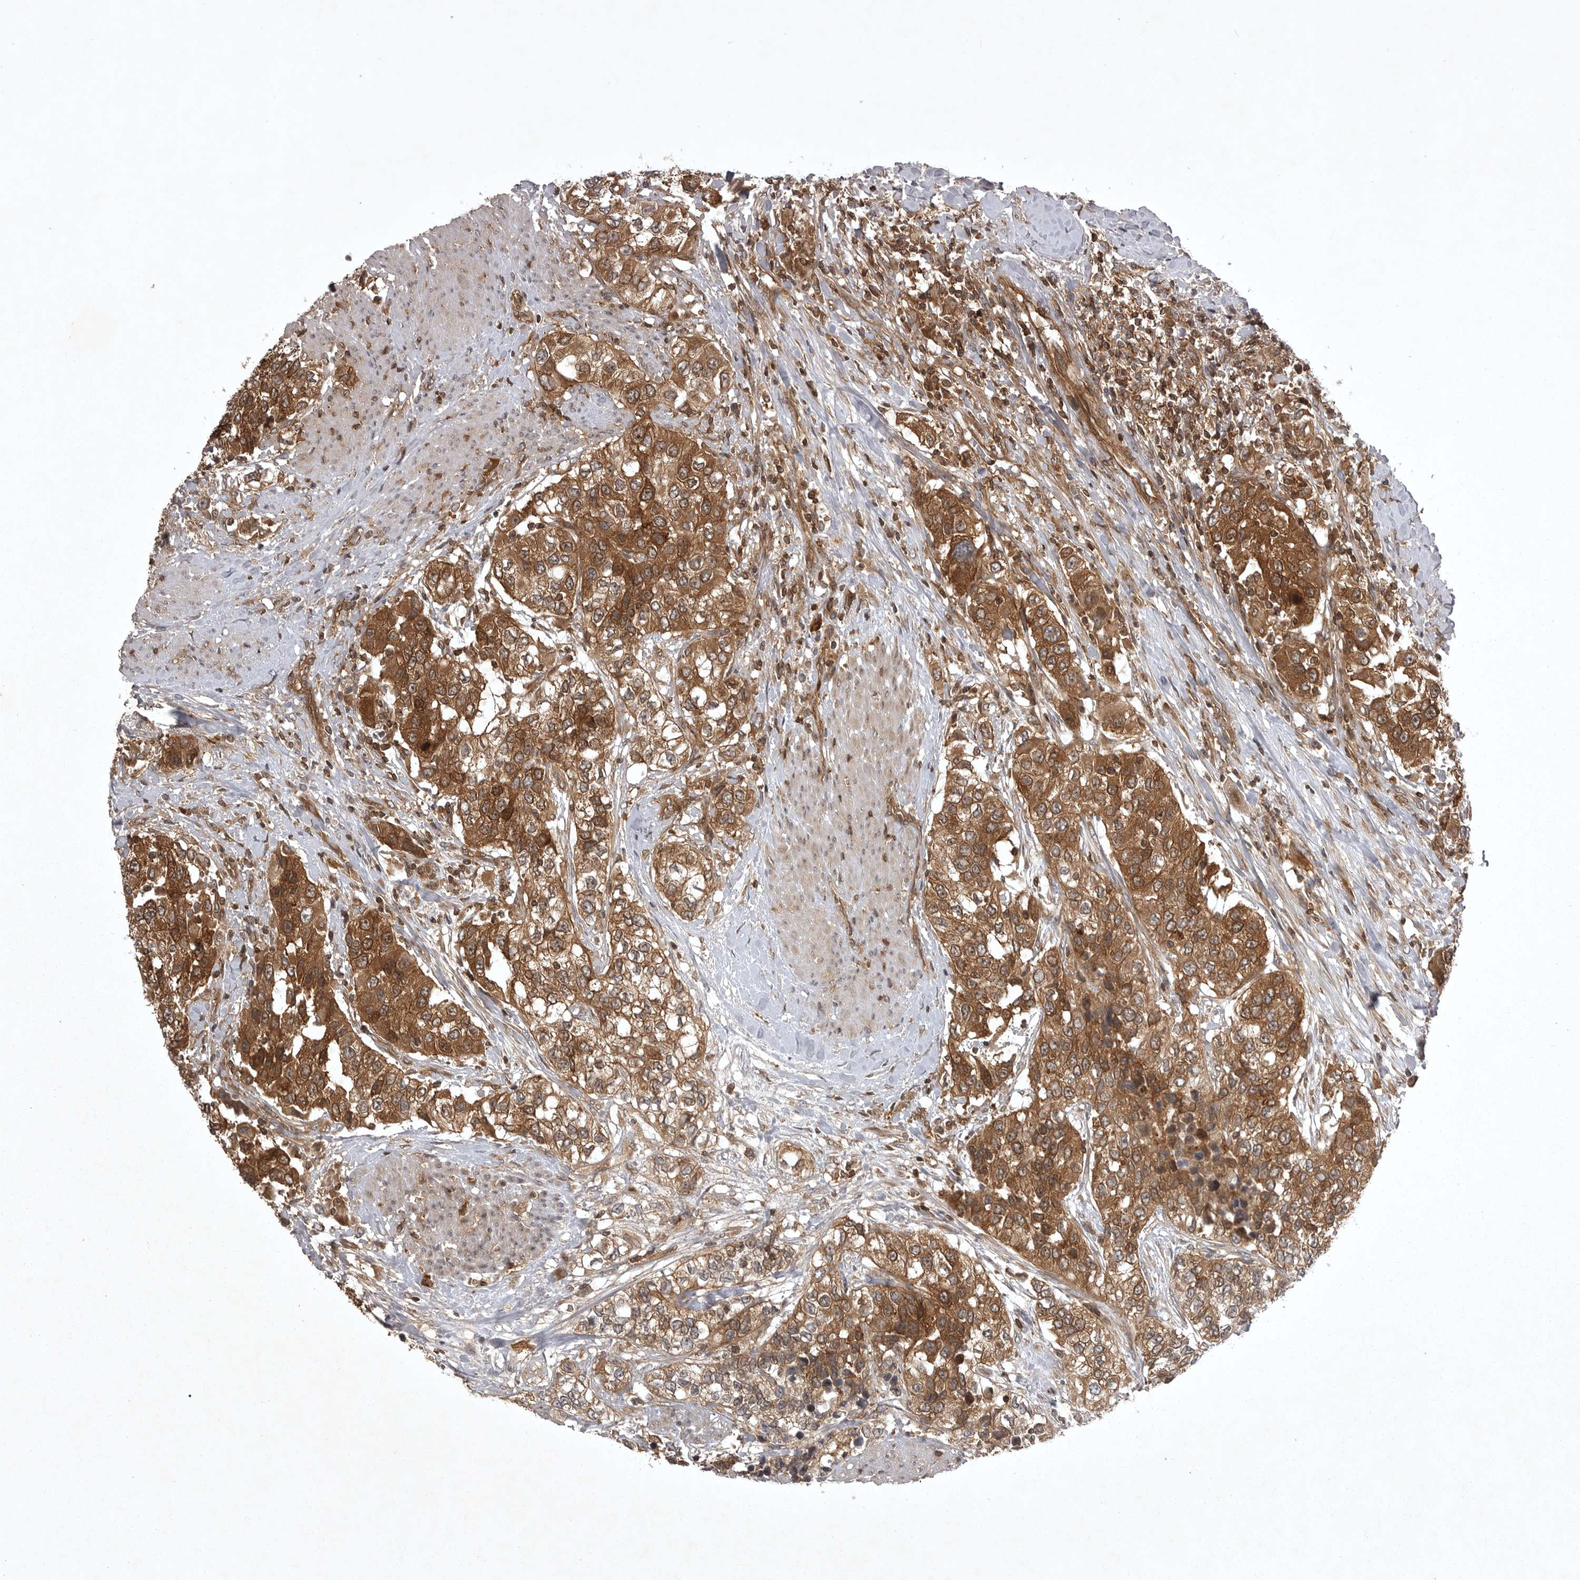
{"staining": {"intensity": "strong", "quantity": ">75%", "location": "cytoplasmic/membranous"}, "tissue": "urothelial cancer", "cell_type": "Tumor cells", "image_type": "cancer", "snomed": [{"axis": "morphology", "description": "Urothelial carcinoma, High grade"}, {"axis": "topography", "description": "Urinary bladder"}], "caption": "An image of human high-grade urothelial carcinoma stained for a protein displays strong cytoplasmic/membranous brown staining in tumor cells.", "gene": "STK24", "patient": {"sex": "female", "age": 80}}